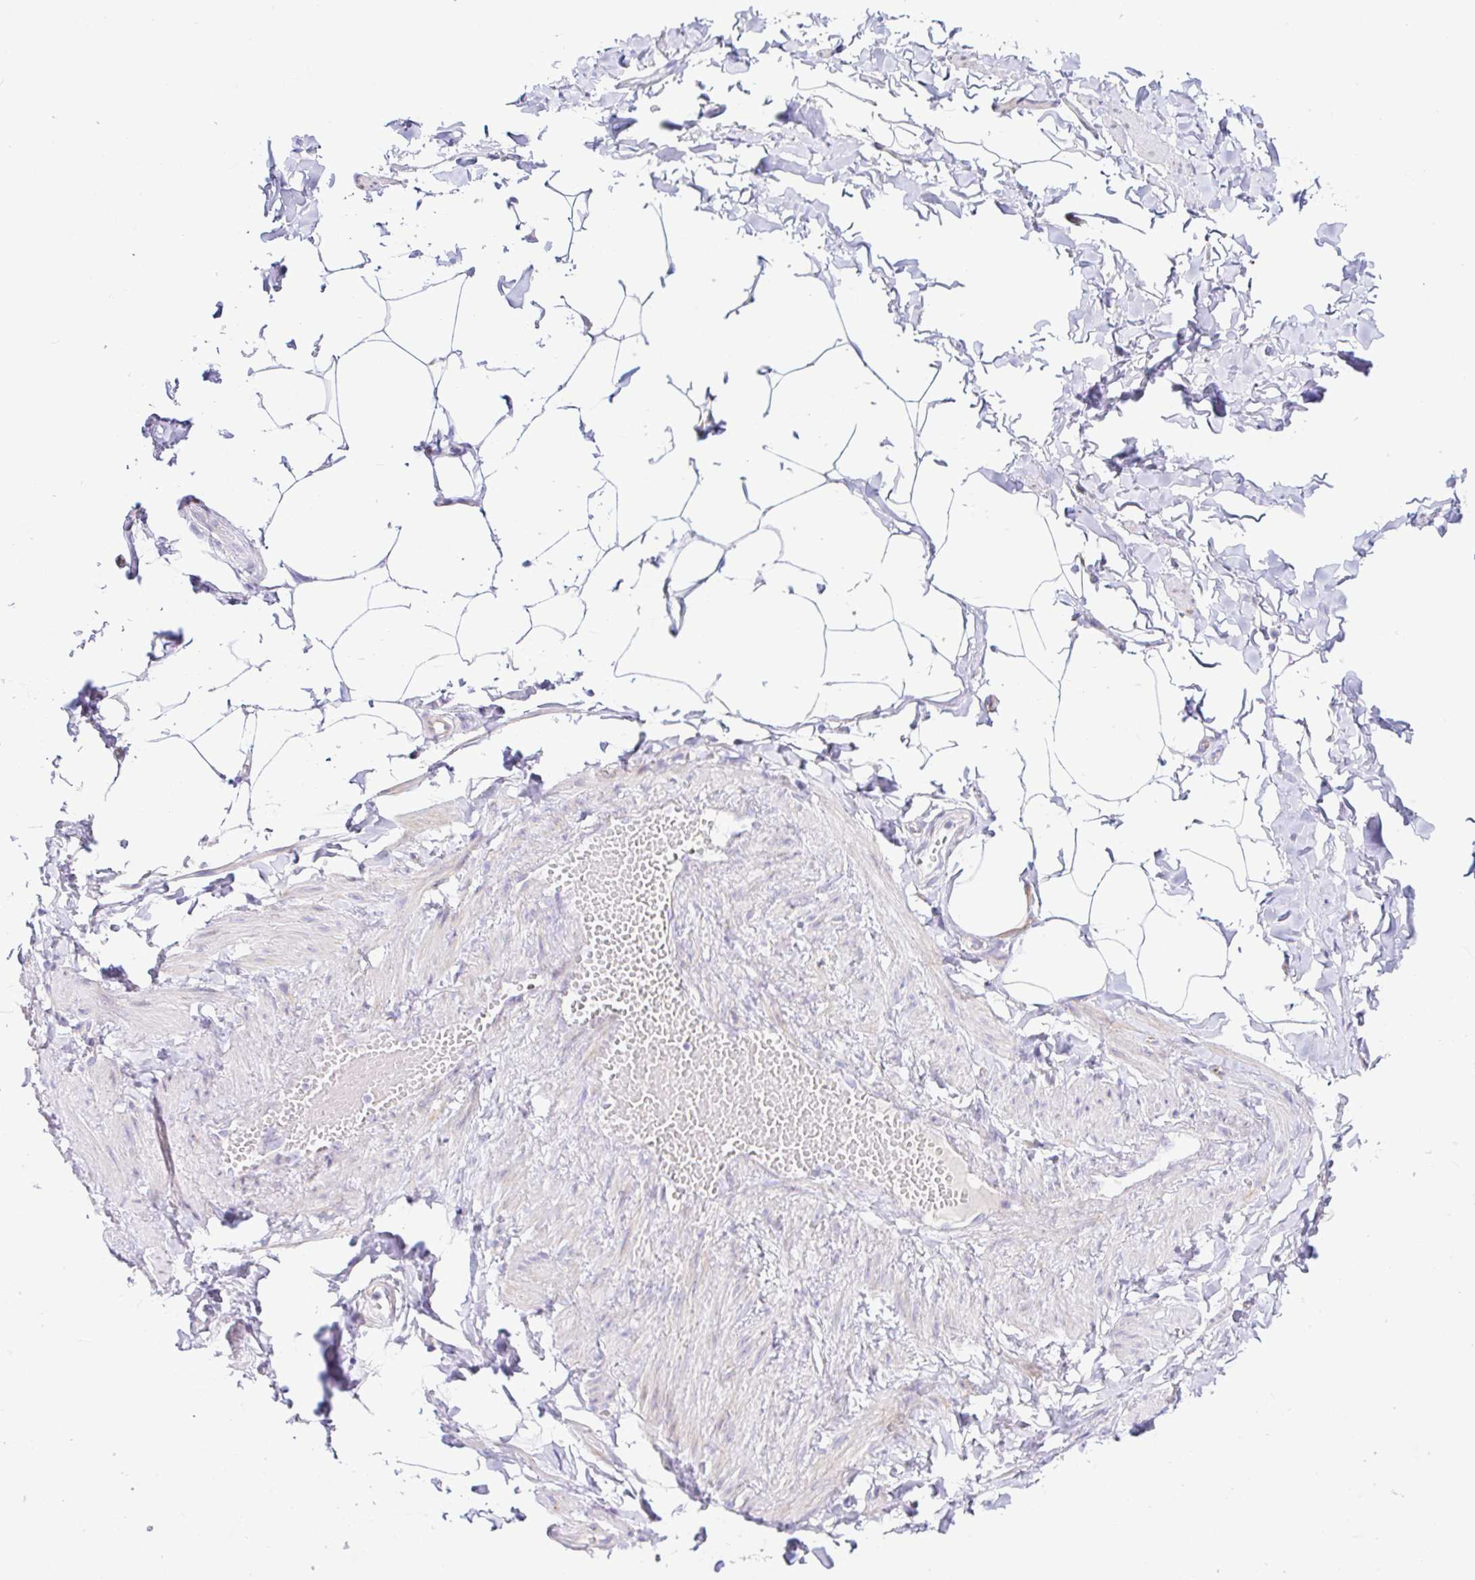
{"staining": {"intensity": "negative", "quantity": "none", "location": "none"}, "tissue": "adipose tissue", "cell_type": "Adipocytes", "image_type": "normal", "snomed": [{"axis": "morphology", "description": "Normal tissue, NOS"}, {"axis": "topography", "description": "Soft tissue"}, {"axis": "topography", "description": "Adipose tissue"}, {"axis": "topography", "description": "Vascular tissue"}, {"axis": "topography", "description": "Peripheral nerve tissue"}], "caption": "The micrograph demonstrates no staining of adipocytes in benign adipose tissue. (IHC, brightfield microscopy, high magnification).", "gene": "PINLYP", "patient": {"sex": "male", "age": 29}}